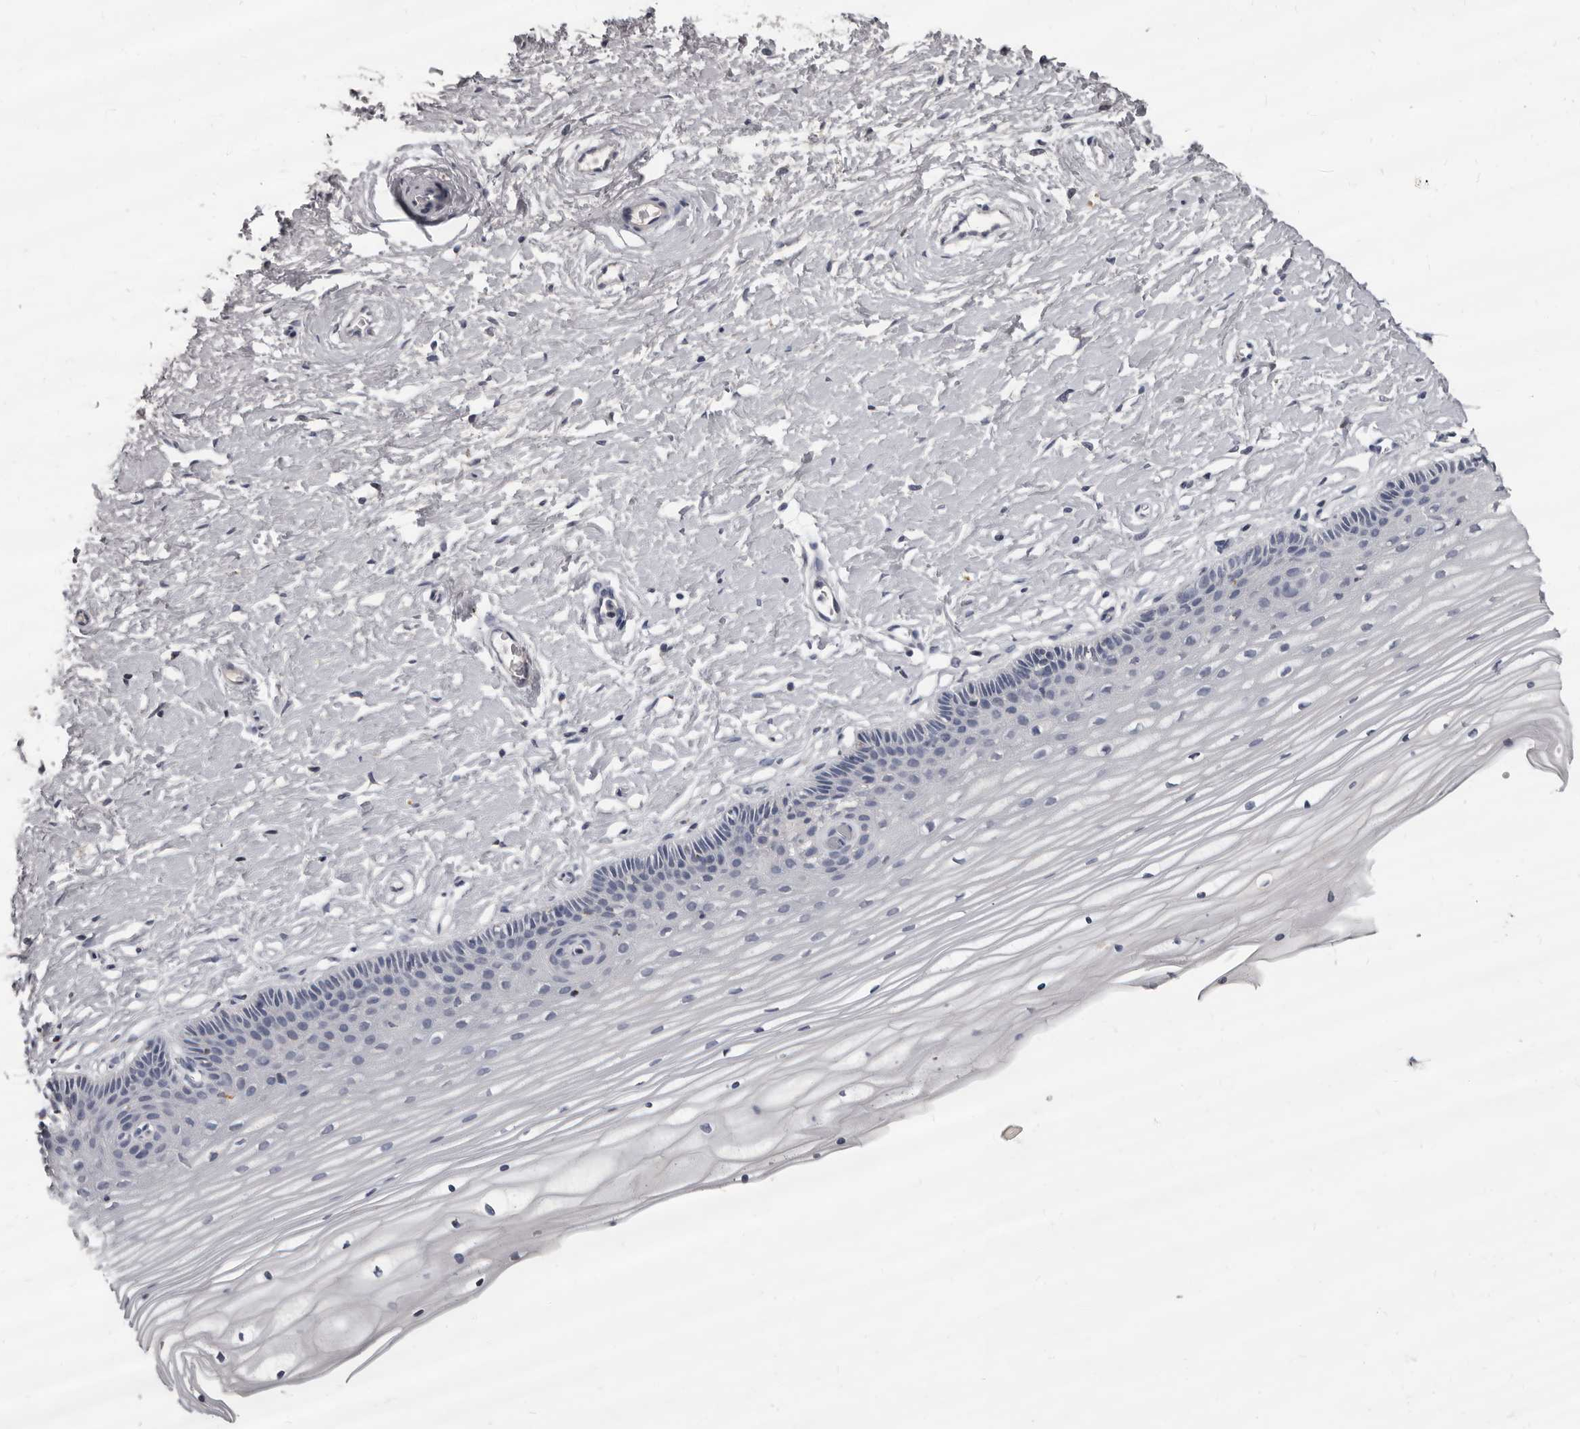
{"staining": {"intensity": "negative", "quantity": "none", "location": "none"}, "tissue": "vagina", "cell_type": "Squamous epithelial cells", "image_type": "normal", "snomed": [{"axis": "morphology", "description": "Normal tissue, NOS"}, {"axis": "topography", "description": "Vagina"}, {"axis": "topography", "description": "Cervix"}], "caption": "High power microscopy histopathology image of an immunohistochemistry image of normal vagina, revealing no significant expression in squamous epithelial cells.", "gene": "GZMH", "patient": {"sex": "female", "age": 40}}